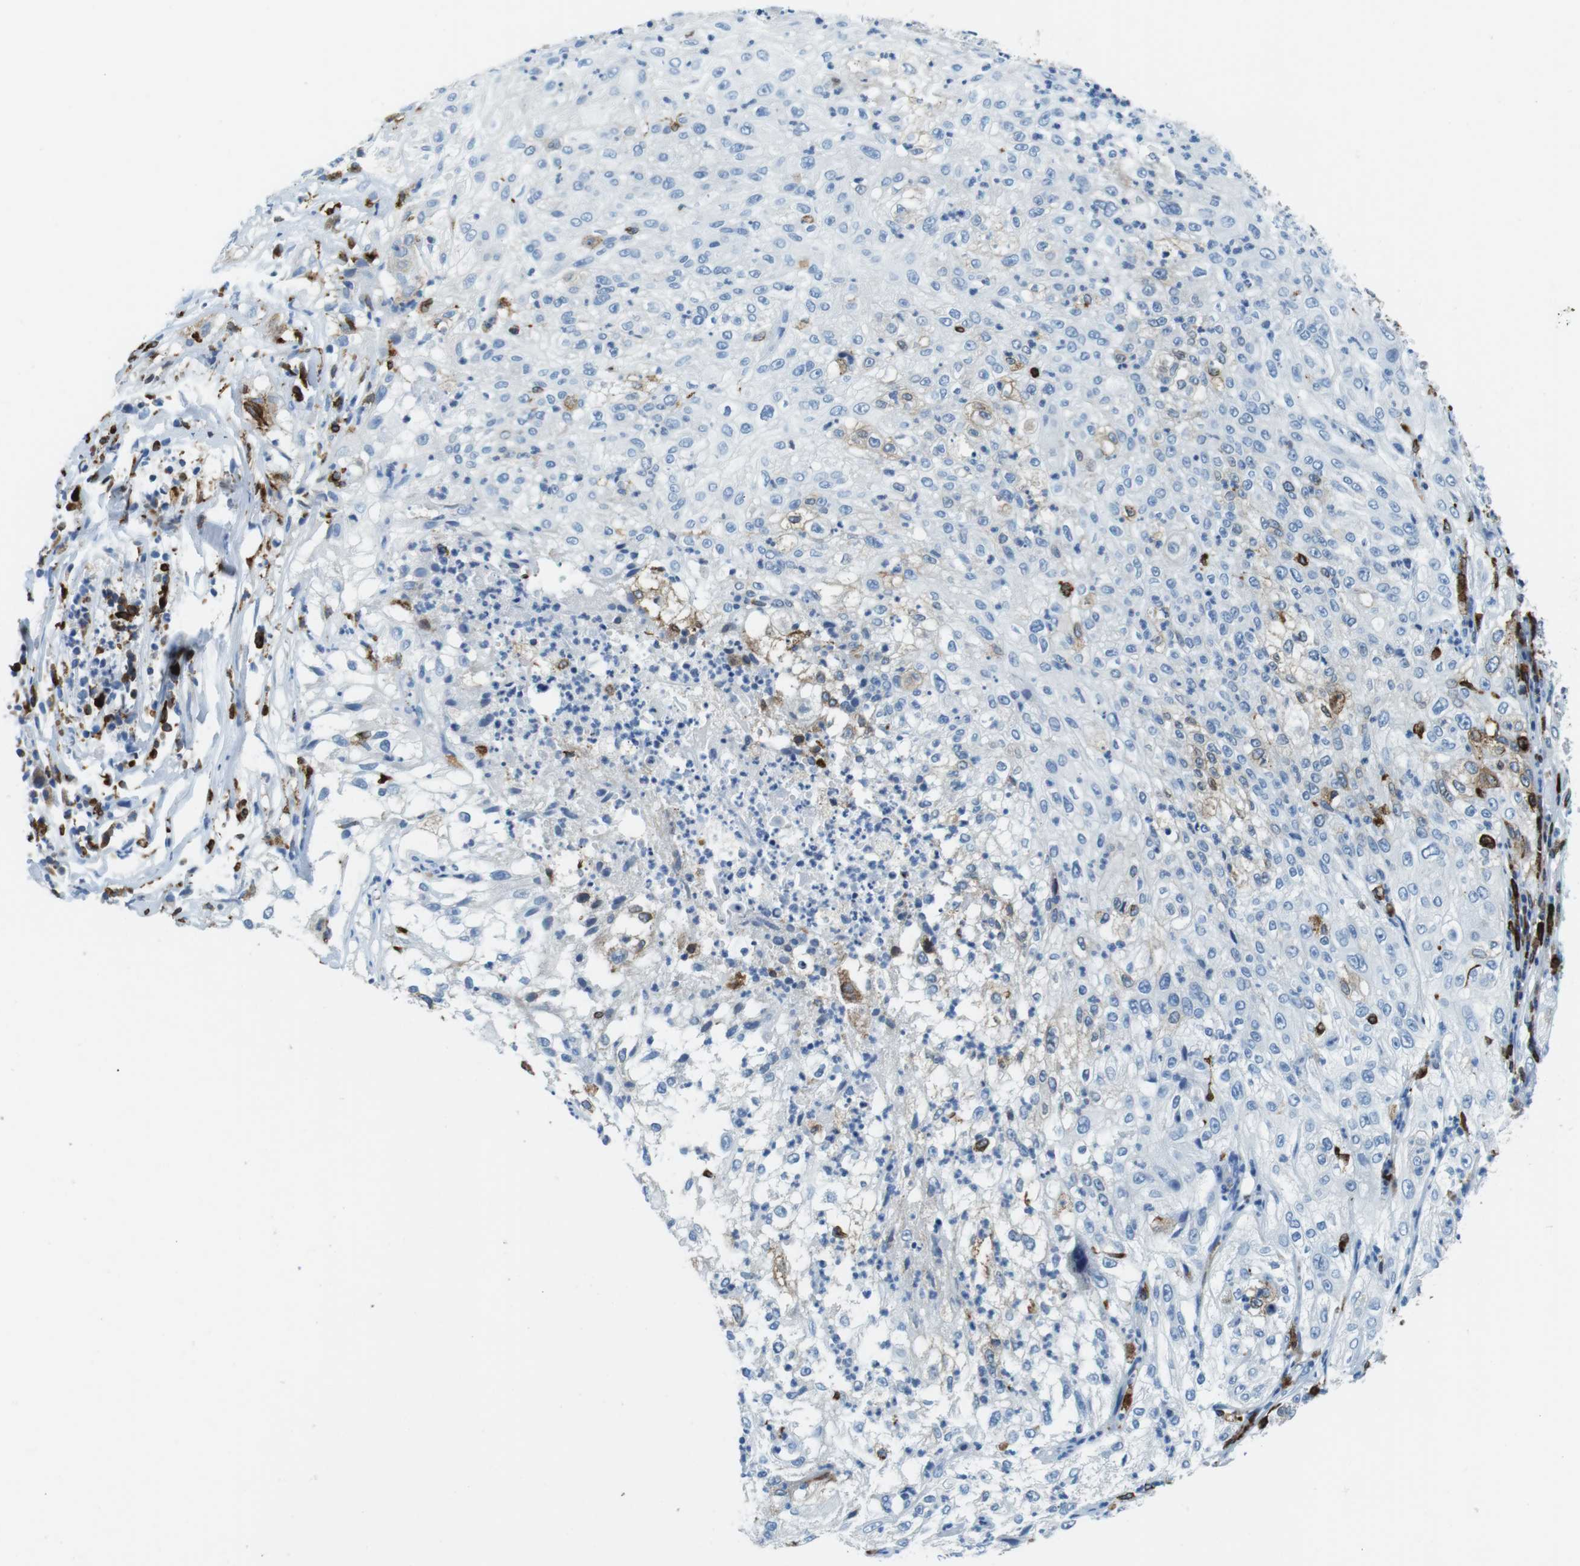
{"staining": {"intensity": "negative", "quantity": "none", "location": "none"}, "tissue": "lung cancer", "cell_type": "Tumor cells", "image_type": "cancer", "snomed": [{"axis": "morphology", "description": "Inflammation, NOS"}, {"axis": "morphology", "description": "Squamous cell carcinoma, NOS"}, {"axis": "topography", "description": "Lymph node"}, {"axis": "topography", "description": "Soft tissue"}, {"axis": "topography", "description": "Lung"}], "caption": "Immunohistochemistry (IHC) of human squamous cell carcinoma (lung) reveals no positivity in tumor cells.", "gene": "CIITA", "patient": {"sex": "male", "age": 66}}